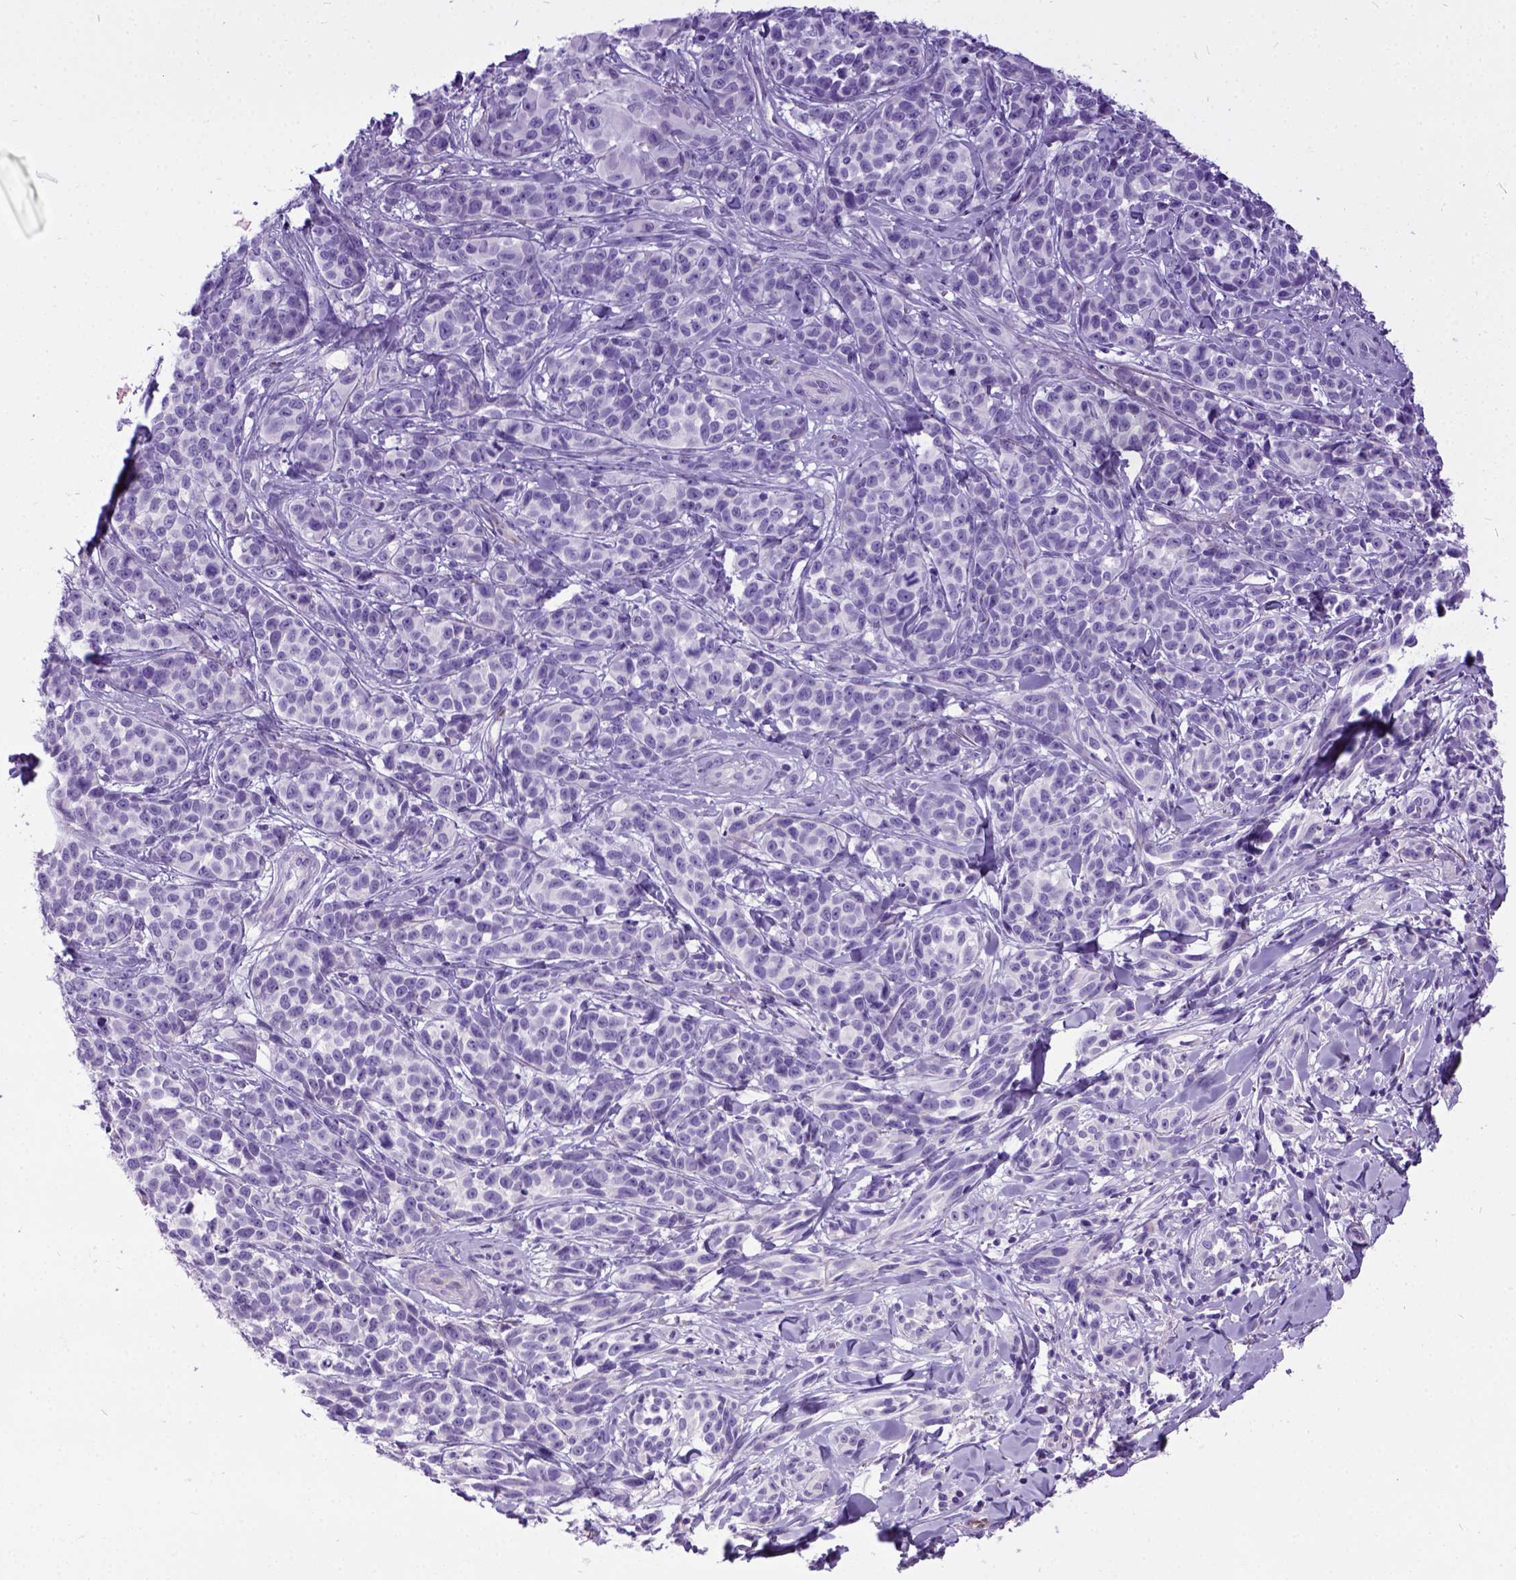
{"staining": {"intensity": "negative", "quantity": "none", "location": "none"}, "tissue": "melanoma", "cell_type": "Tumor cells", "image_type": "cancer", "snomed": [{"axis": "morphology", "description": "Malignant melanoma, NOS"}, {"axis": "topography", "description": "Skin"}], "caption": "A high-resolution photomicrograph shows IHC staining of malignant melanoma, which demonstrates no significant staining in tumor cells. Nuclei are stained in blue.", "gene": "IGF2", "patient": {"sex": "female", "age": 88}}